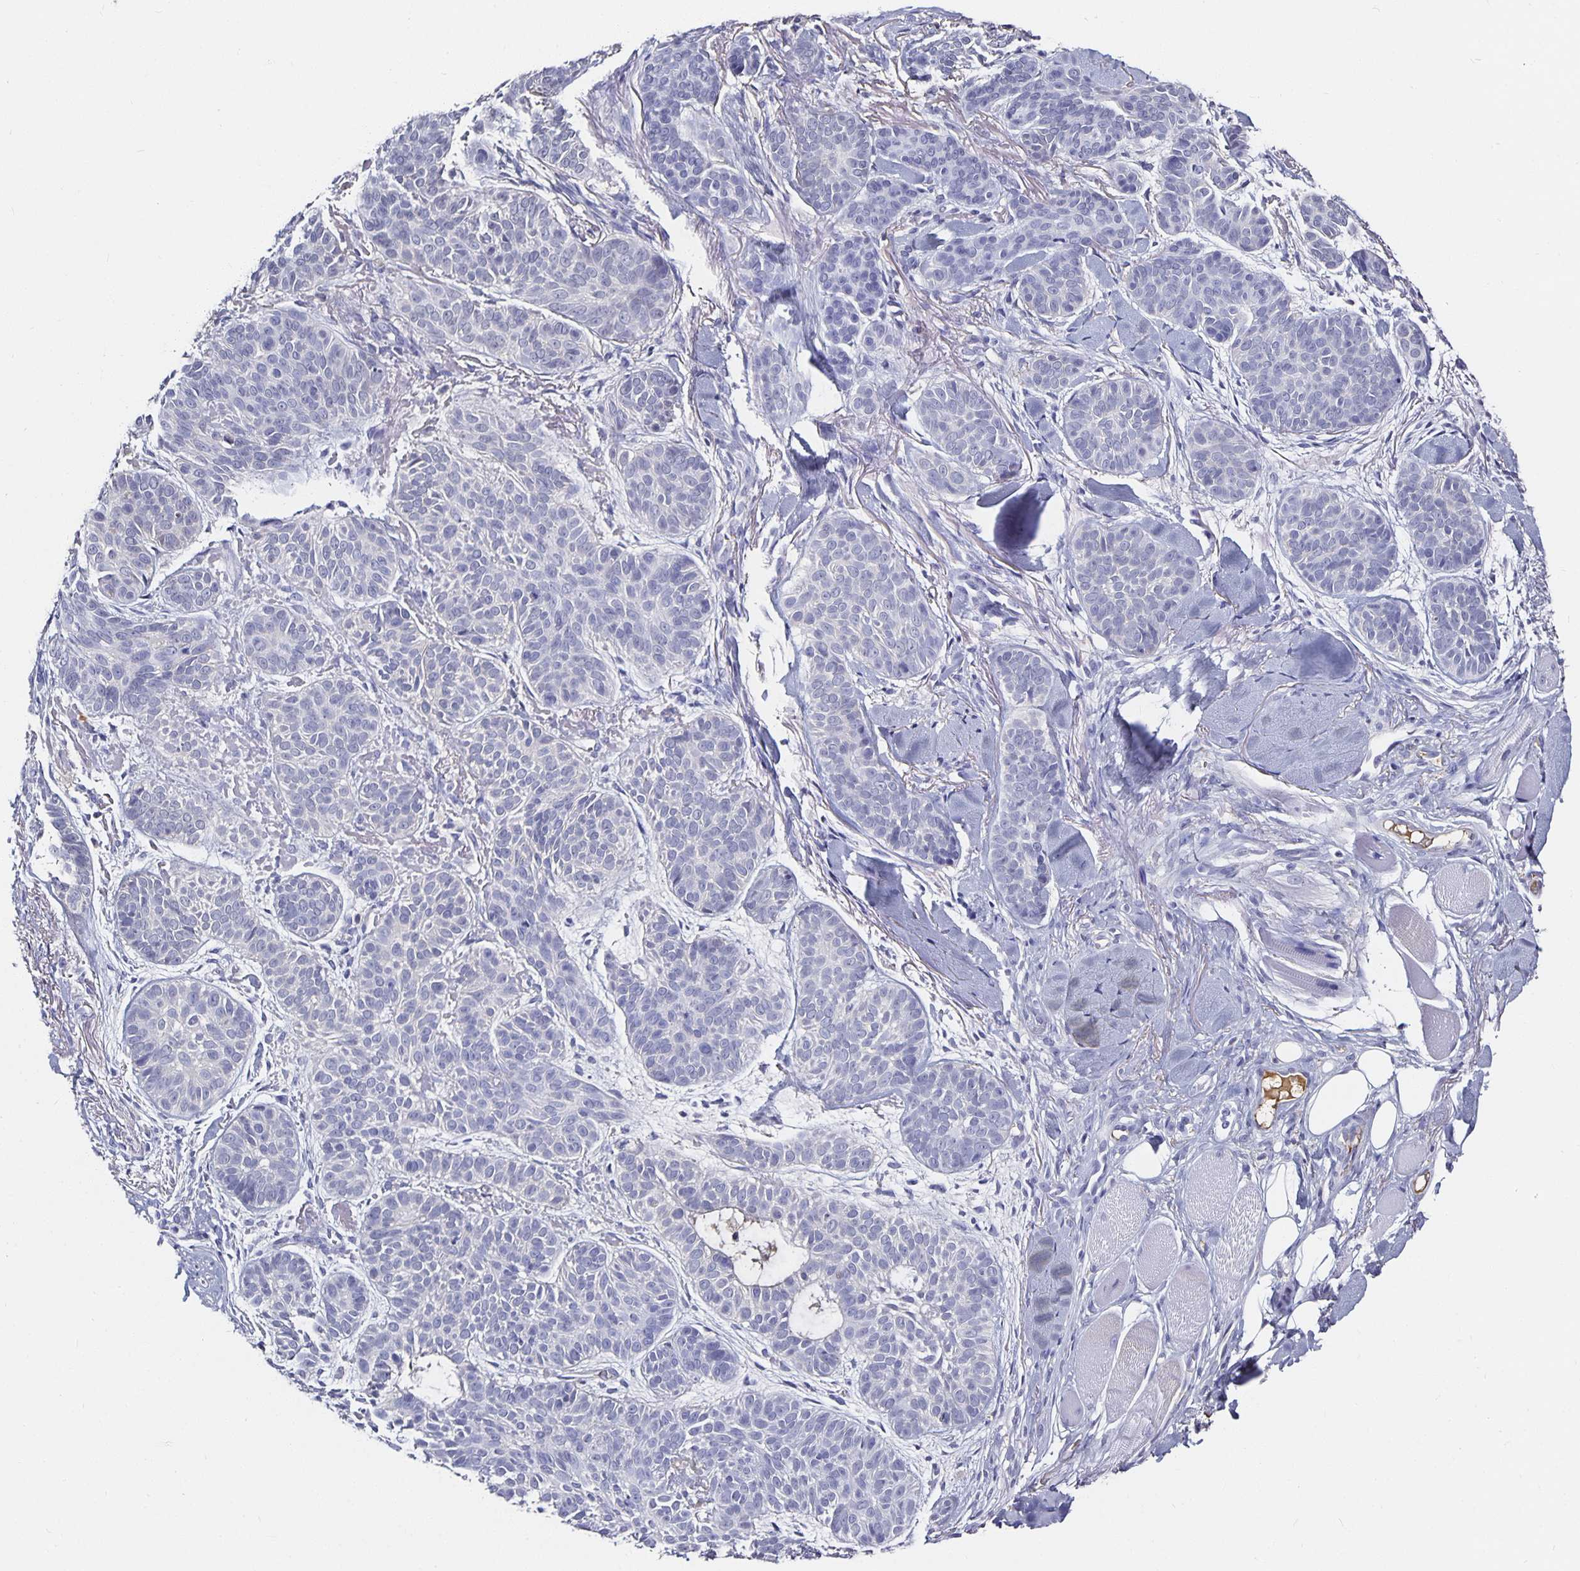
{"staining": {"intensity": "negative", "quantity": "none", "location": "none"}, "tissue": "skin cancer", "cell_type": "Tumor cells", "image_type": "cancer", "snomed": [{"axis": "morphology", "description": "Basal cell carcinoma"}, {"axis": "topography", "description": "Skin"}, {"axis": "topography", "description": "Skin of nose"}], "caption": "Human skin basal cell carcinoma stained for a protein using IHC shows no staining in tumor cells.", "gene": "TTR", "patient": {"sex": "female", "age": 81}}